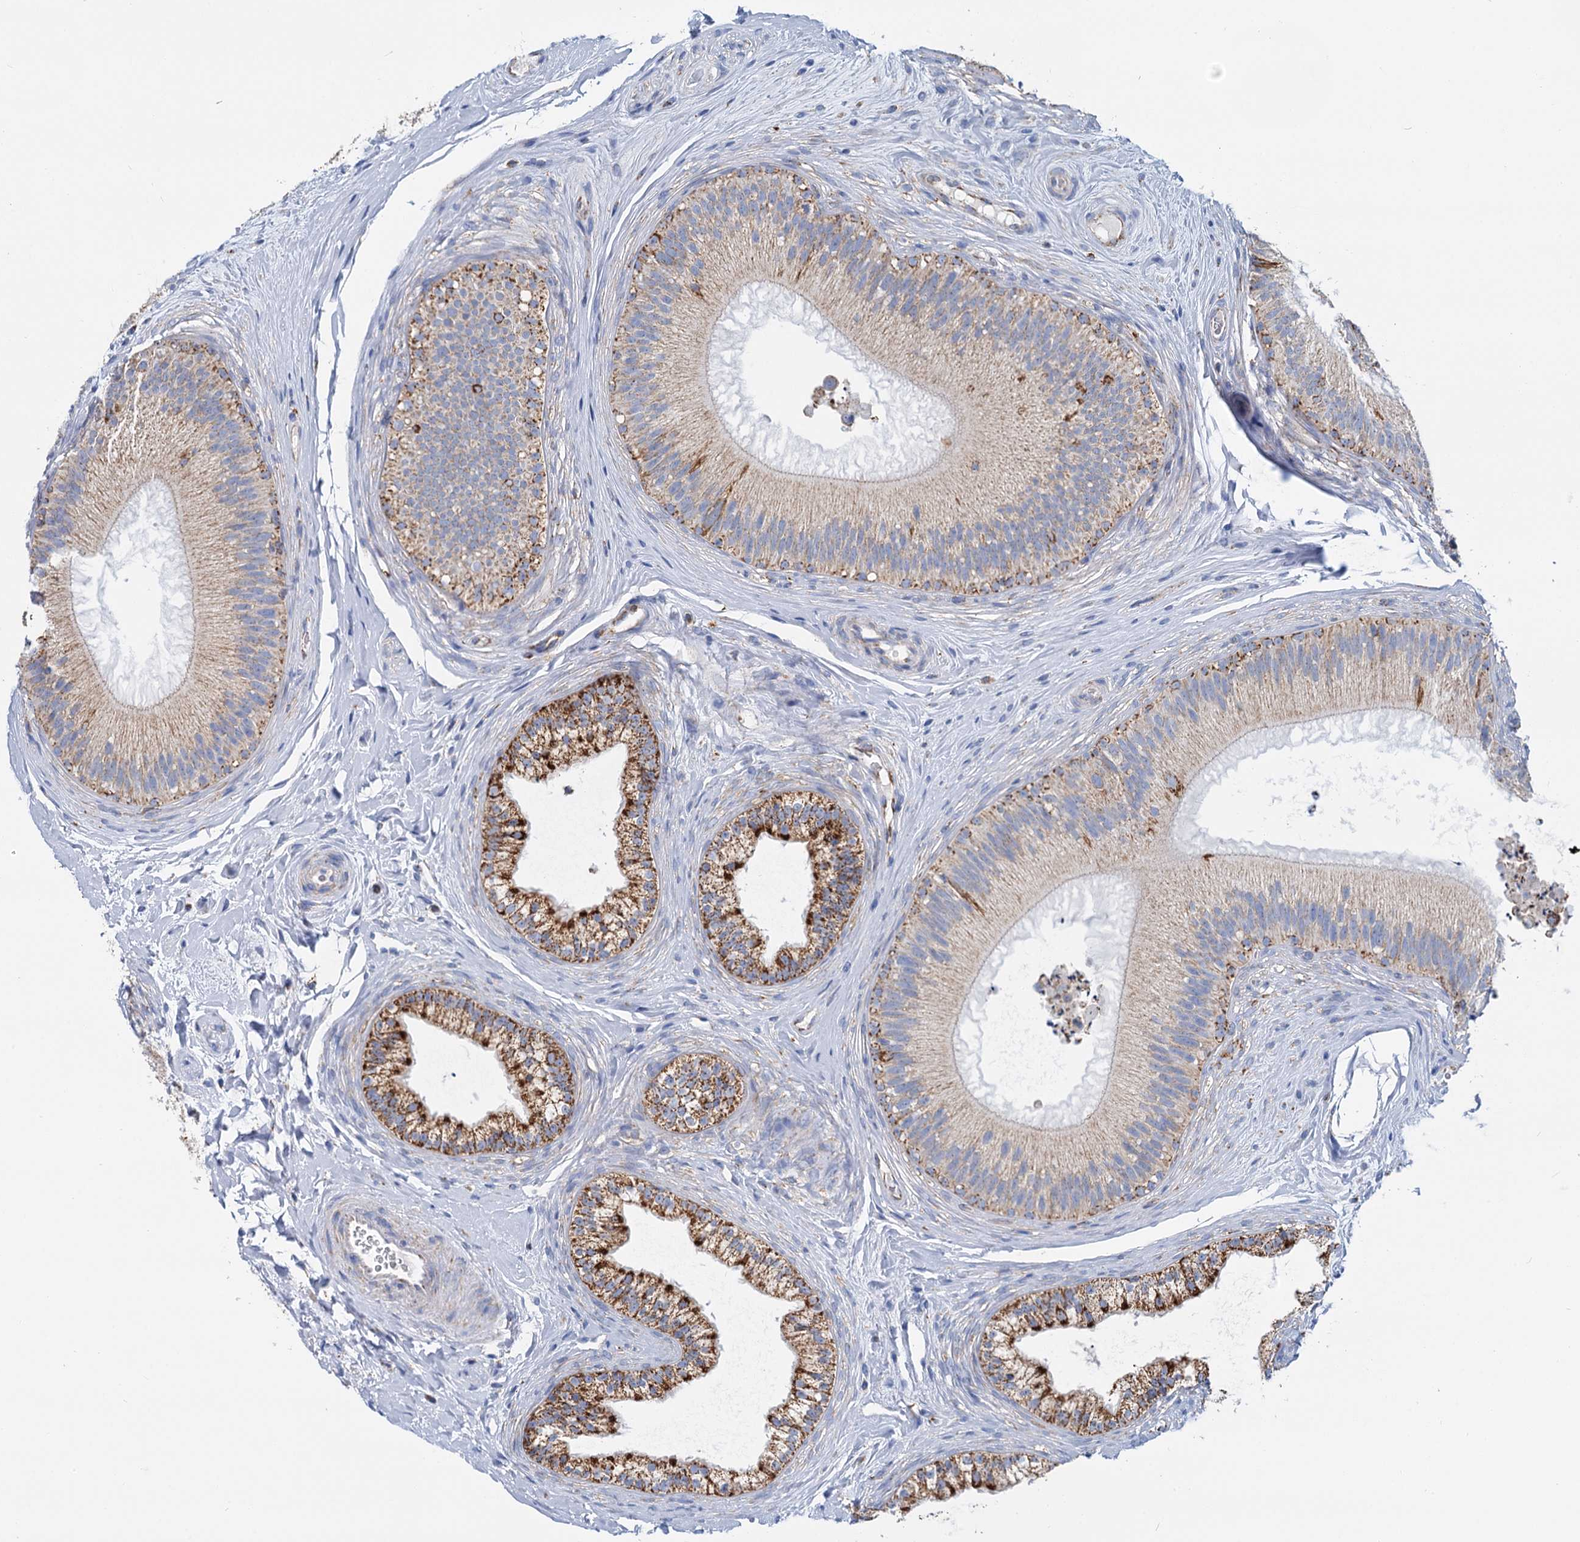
{"staining": {"intensity": "strong", "quantity": ">75%", "location": "cytoplasmic/membranous"}, "tissue": "epididymis", "cell_type": "Glandular cells", "image_type": "normal", "snomed": [{"axis": "morphology", "description": "Normal tissue, NOS"}, {"axis": "topography", "description": "Epididymis"}], "caption": "This micrograph demonstrates IHC staining of unremarkable human epididymis, with high strong cytoplasmic/membranous staining in approximately >75% of glandular cells.", "gene": "CCP110", "patient": {"sex": "male", "age": 45}}